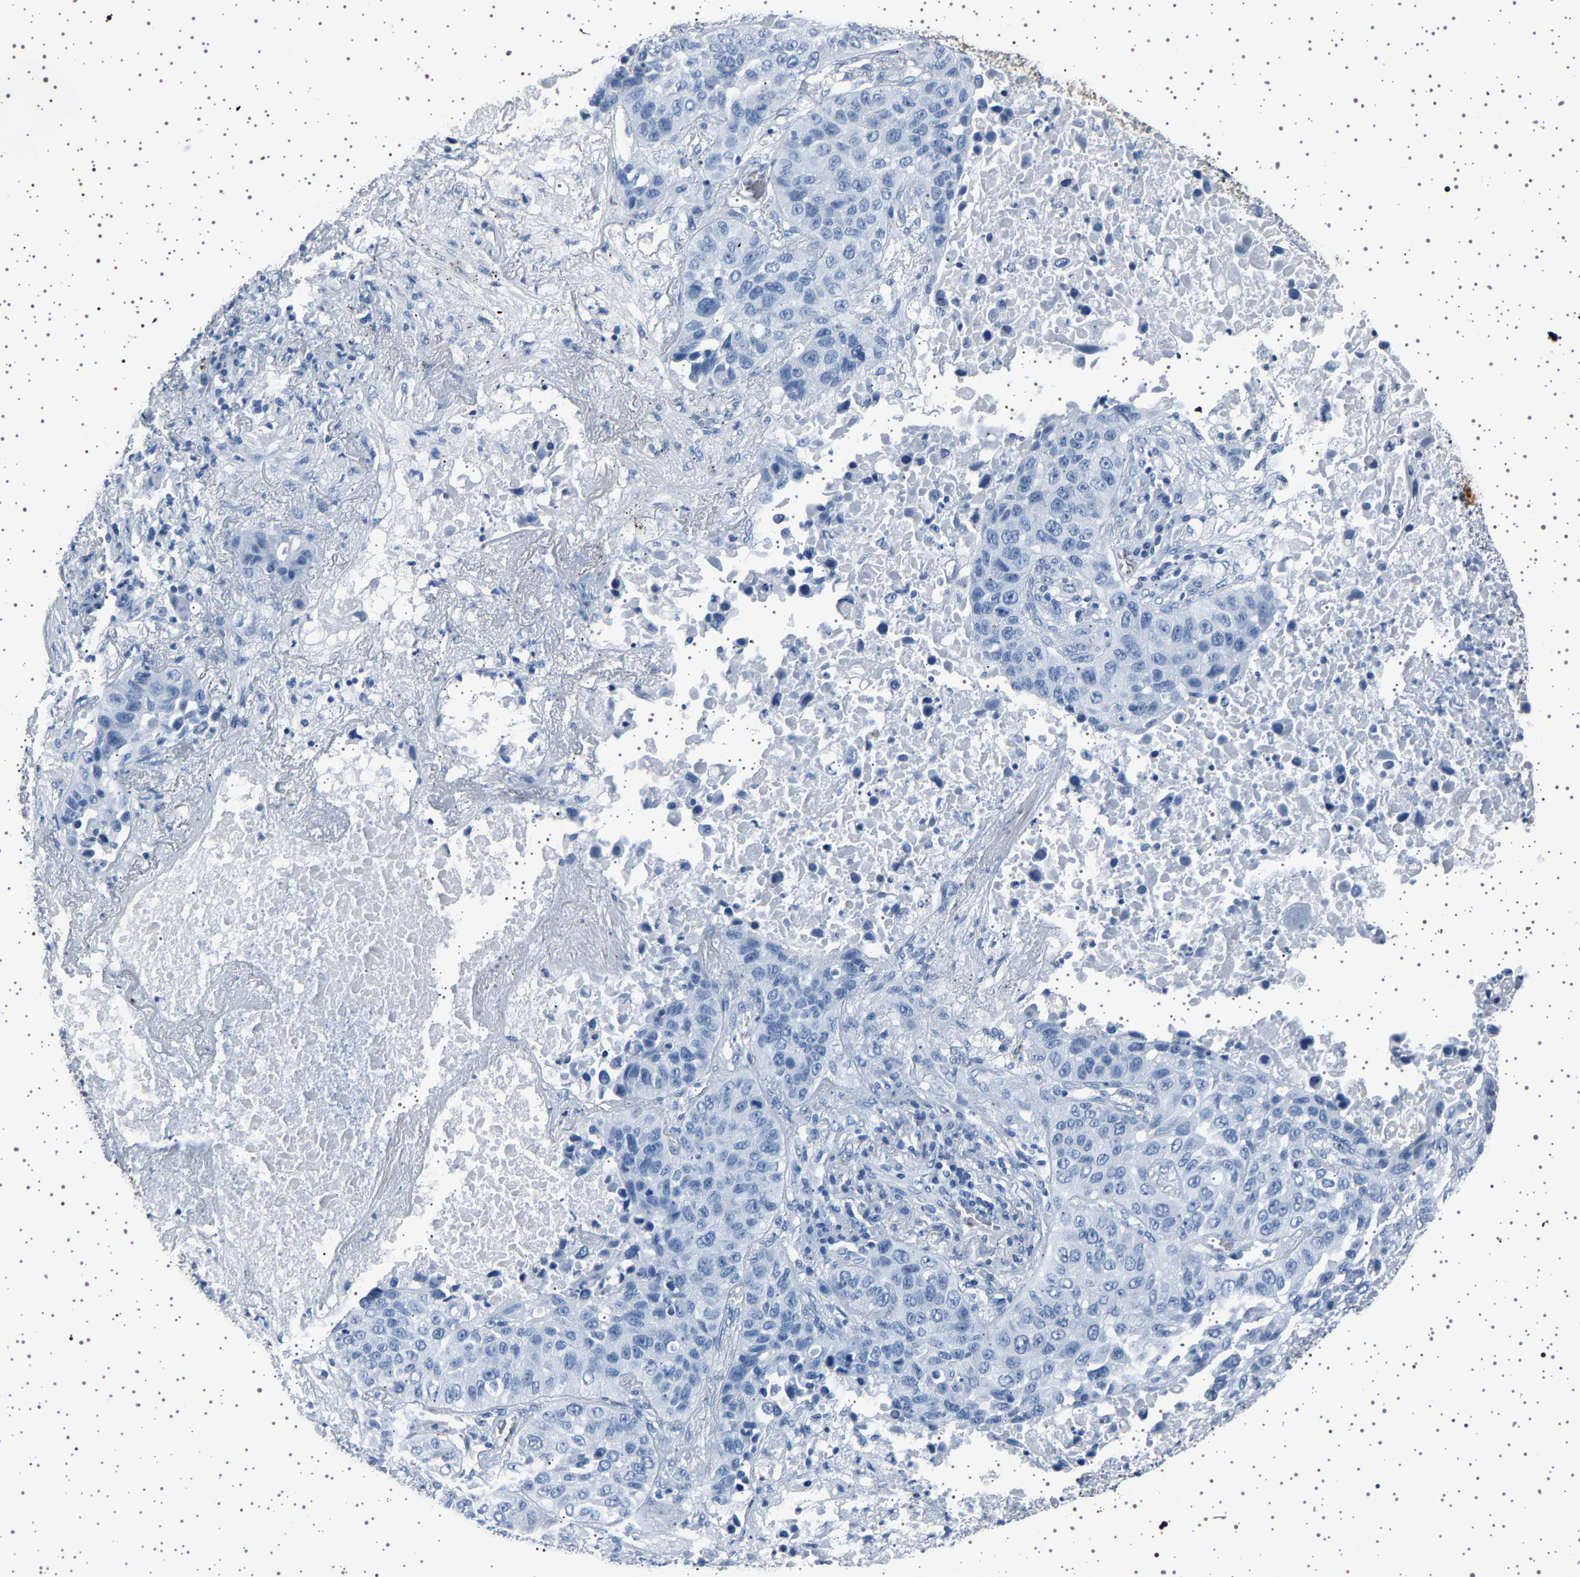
{"staining": {"intensity": "negative", "quantity": "none", "location": "none"}, "tissue": "lung cancer", "cell_type": "Tumor cells", "image_type": "cancer", "snomed": [{"axis": "morphology", "description": "Squamous cell carcinoma, NOS"}, {"axis": "topography", "description": "Lung"}], "caption": "Immunohistochemical staining of lung cancer (squamous cell carcinoma) displays no significant expression in tumor cells.", "gene": "TFF3", "patient": {"sex": "male", "age": 57}}